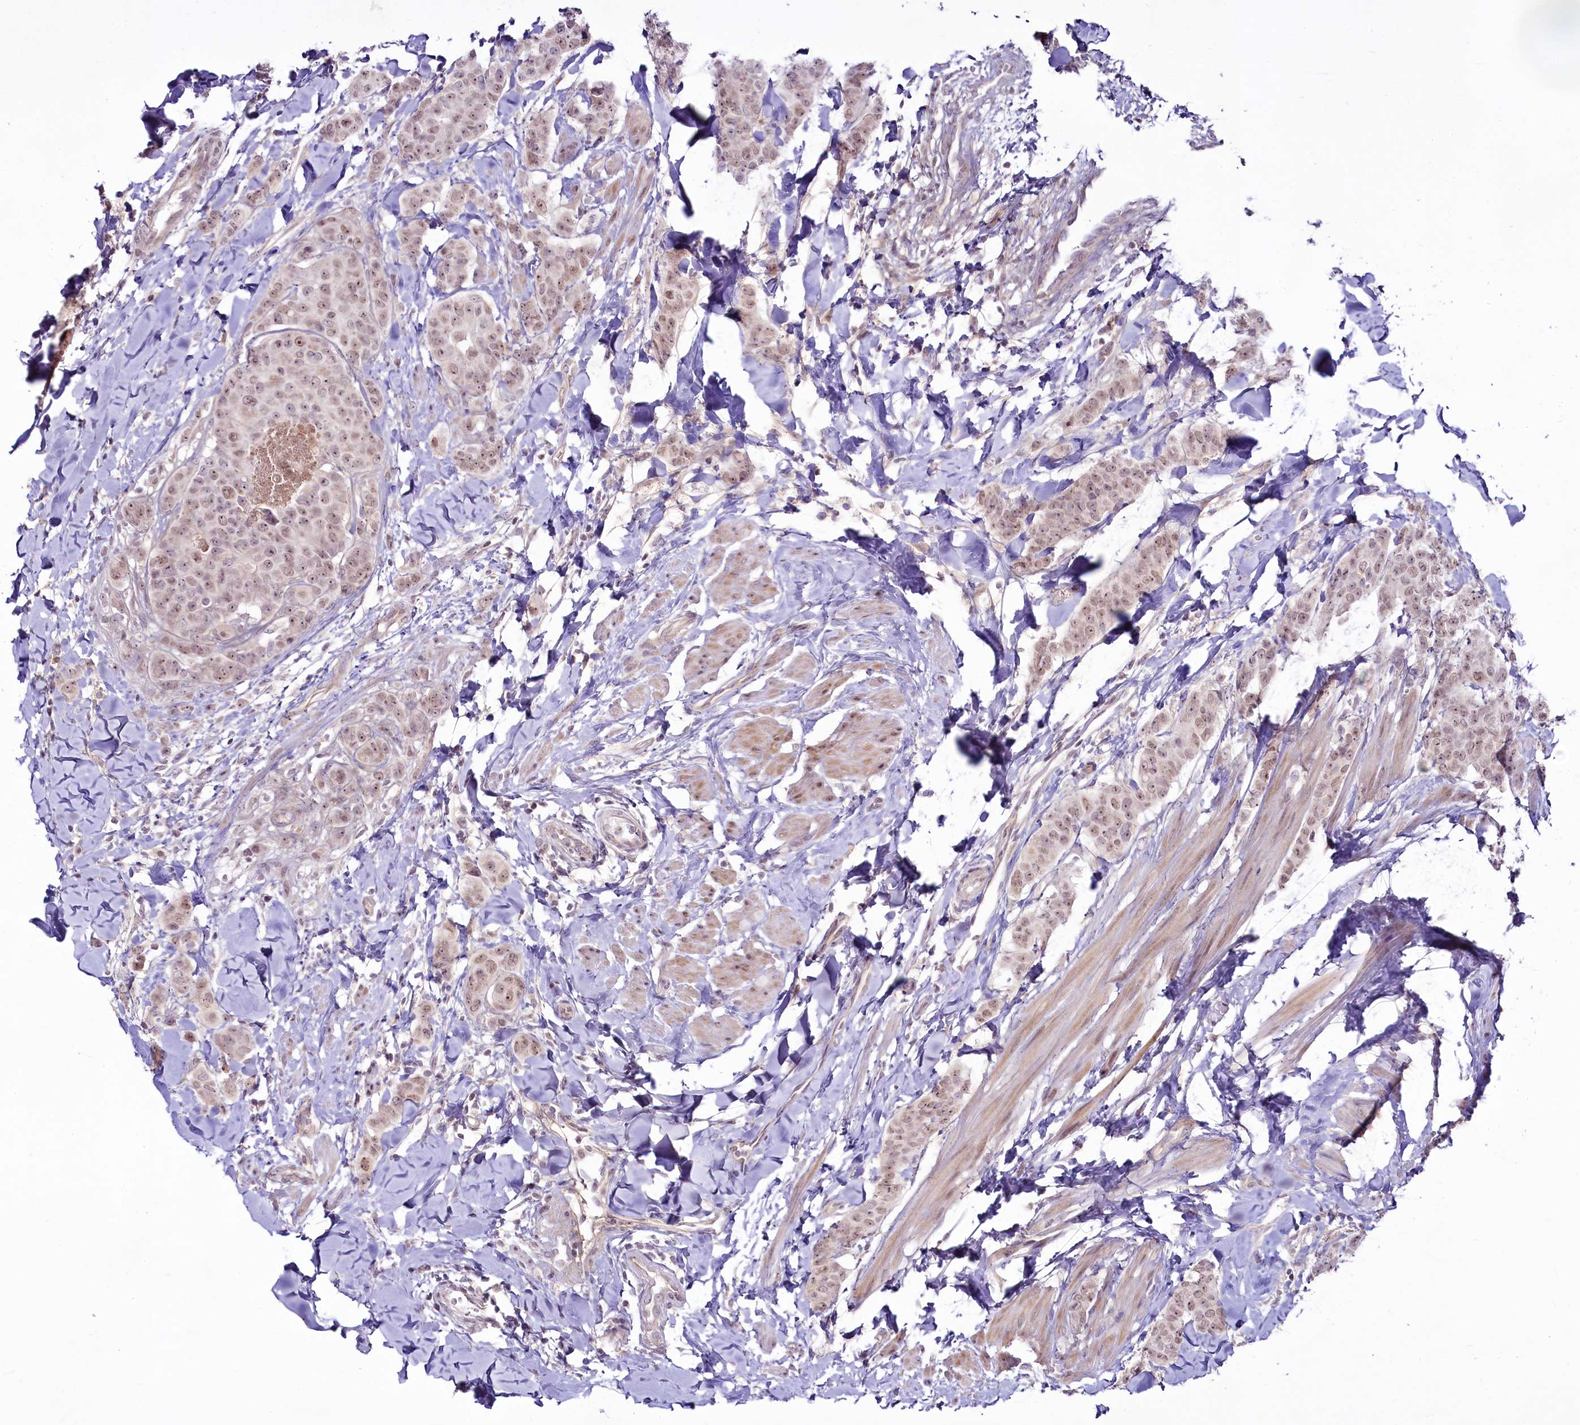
{"staining": {"intensity": "weak", "quantity": ">75%", "location": "nuclear"}, "tissue": "breast cancer", "cell_type": "Tumor cells", "image_type": "cancer", "snomed": [{"axis": "morphology", "description": "Duct carcinoma"}, {"axis": "topography", "description": "Breast"}], "caption": "Immunohistochemical staining of breast intraductal carcinoma shows low levels of weak nuclear protein expression in about >75% of tumor cells. (Brightfield microscopy of DAB IHC at high magnification).", "gene": "RSBN1", "patient": {"sex": "female", "age": 40}}